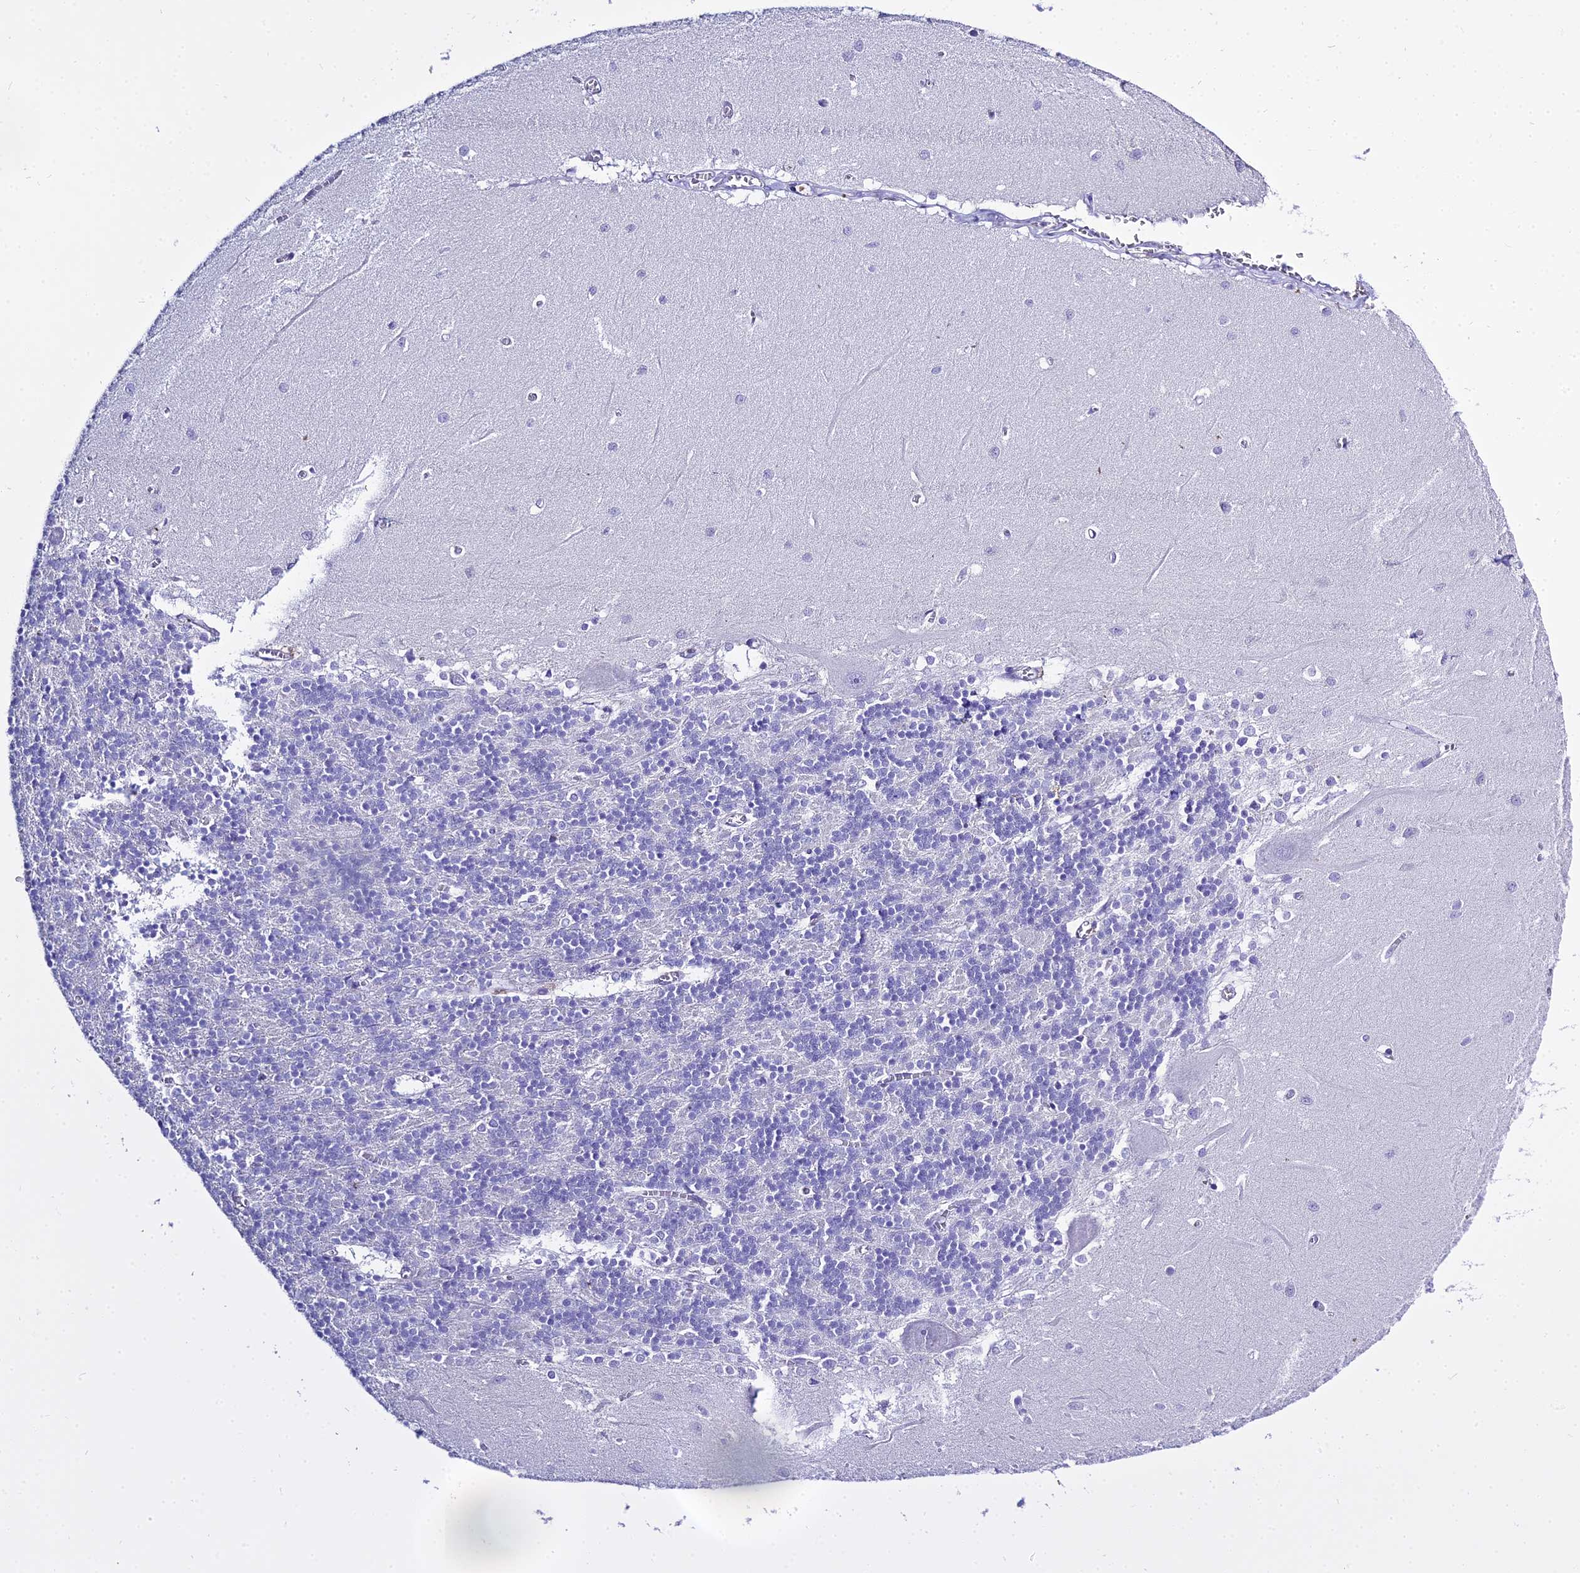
{"staining": {"intensity": "negative", "quantity": "none", "location": "none"}, "tissue": "cerebellum", "cell_type": "Cells in granular layer", "image_type": "normal", "snomed": [{"axis": "morphology", "description": "Normal tissue, NOS"}, {"axis": "topography", "description": "Cerebellum"}], "caption": "Immunohistochemistry photomicrograph of unremarkable cerebellum stained for a protein (brown), which displays no staining in cells in granular layer.", "gene": "CD5", "patient": {"sex": "male", "age": 37}}